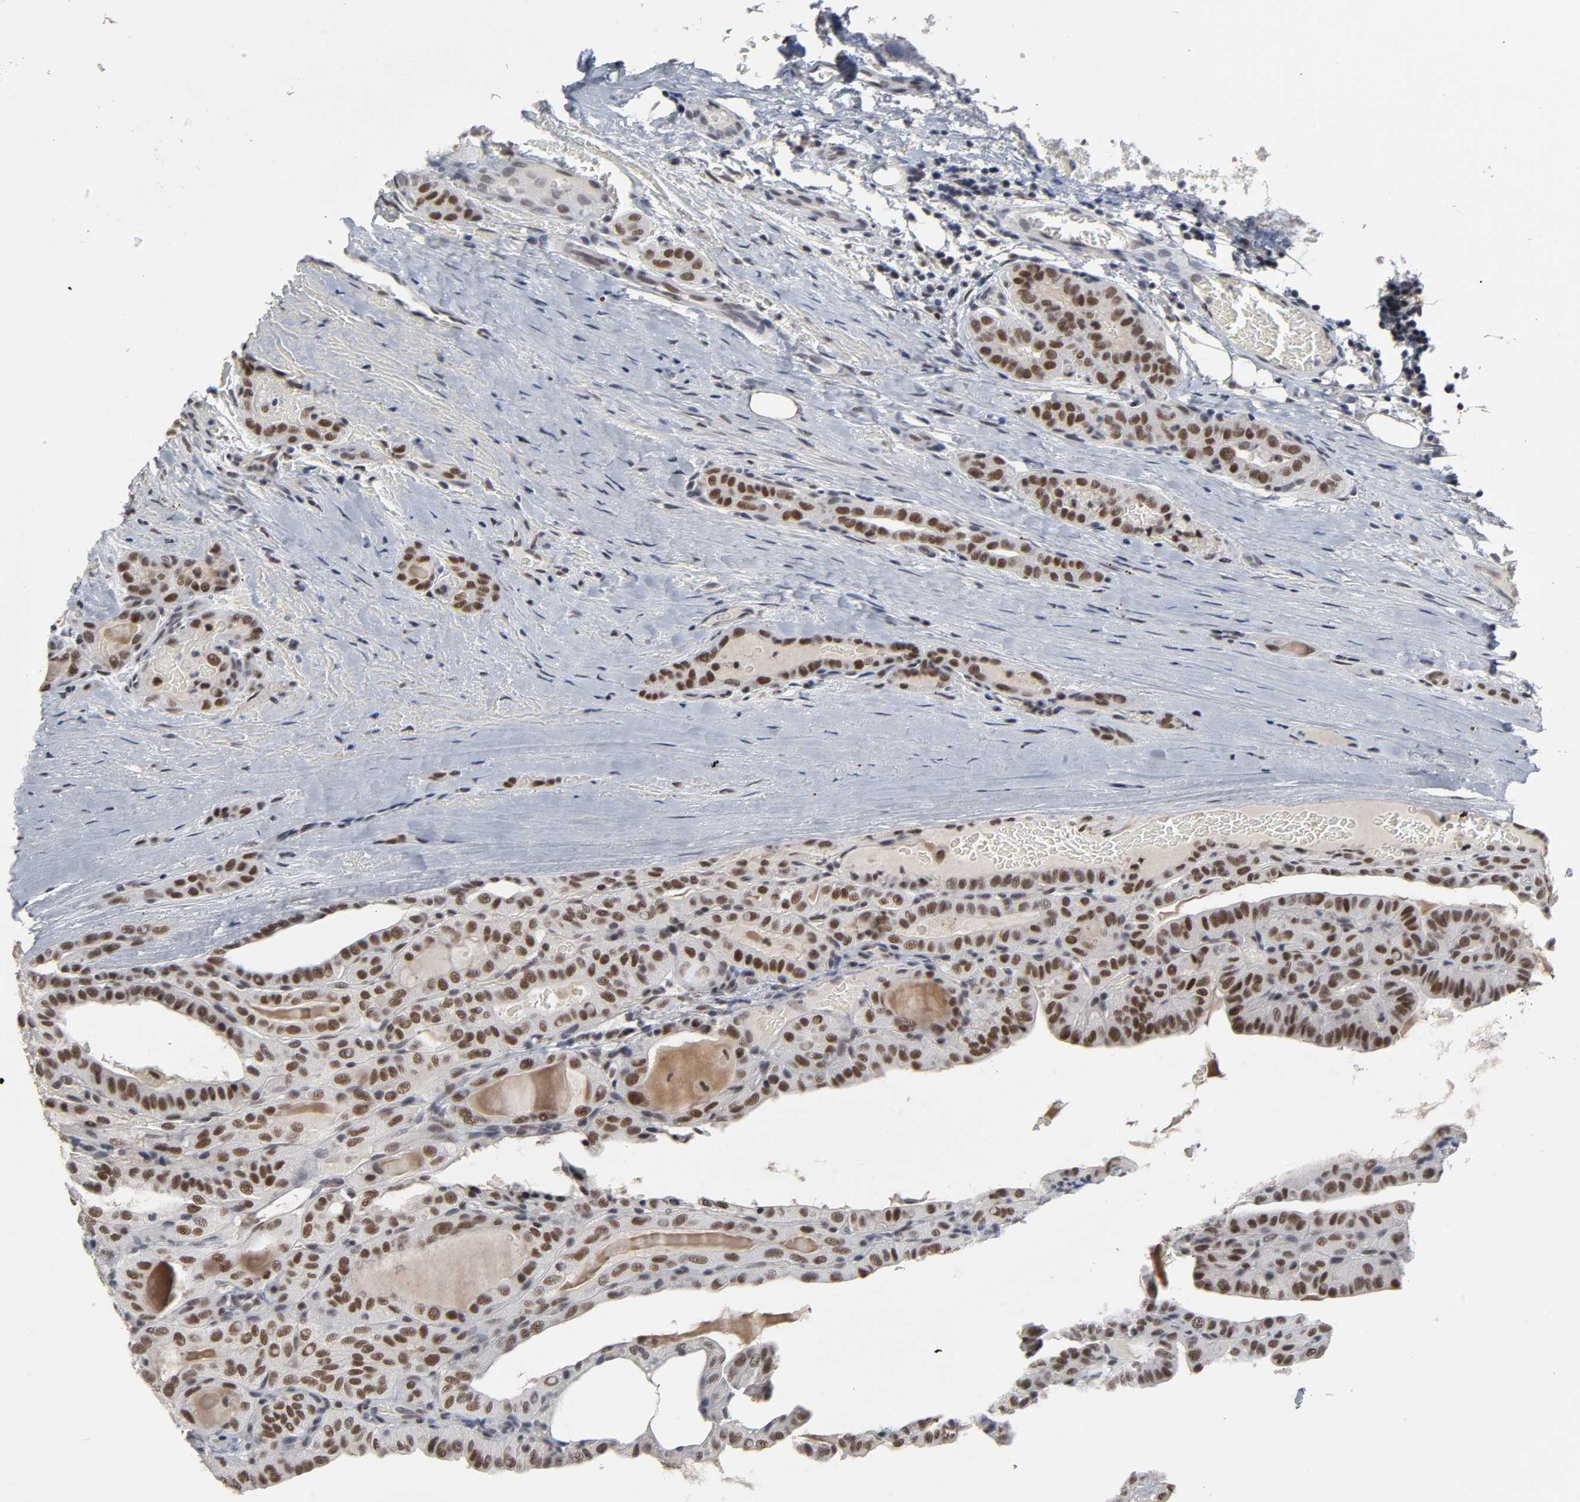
{"staining": {"intensity": "moderate", "quantity": ">75%", "location": "nuclear"}, "tissue": "thyroid cancer", "cell_type": "Tumor cells", "image_type": "cancer", "snomed": [{"axis": "morphology", "description": "Papillary adenocarcinoma, NOS"}, {"axis": "topography", "description": "Thyroid gland"}], "caption": "A micrograph of human thyroid papillary adenocarcinoma stained for a protein exhibits moderate nuclear brown staining in tumor cells. The protein is shown in brown color, while the nuclei are stained blue.", "gene": "TRIM33", "patient": {"sex": "male", "age": 77}}